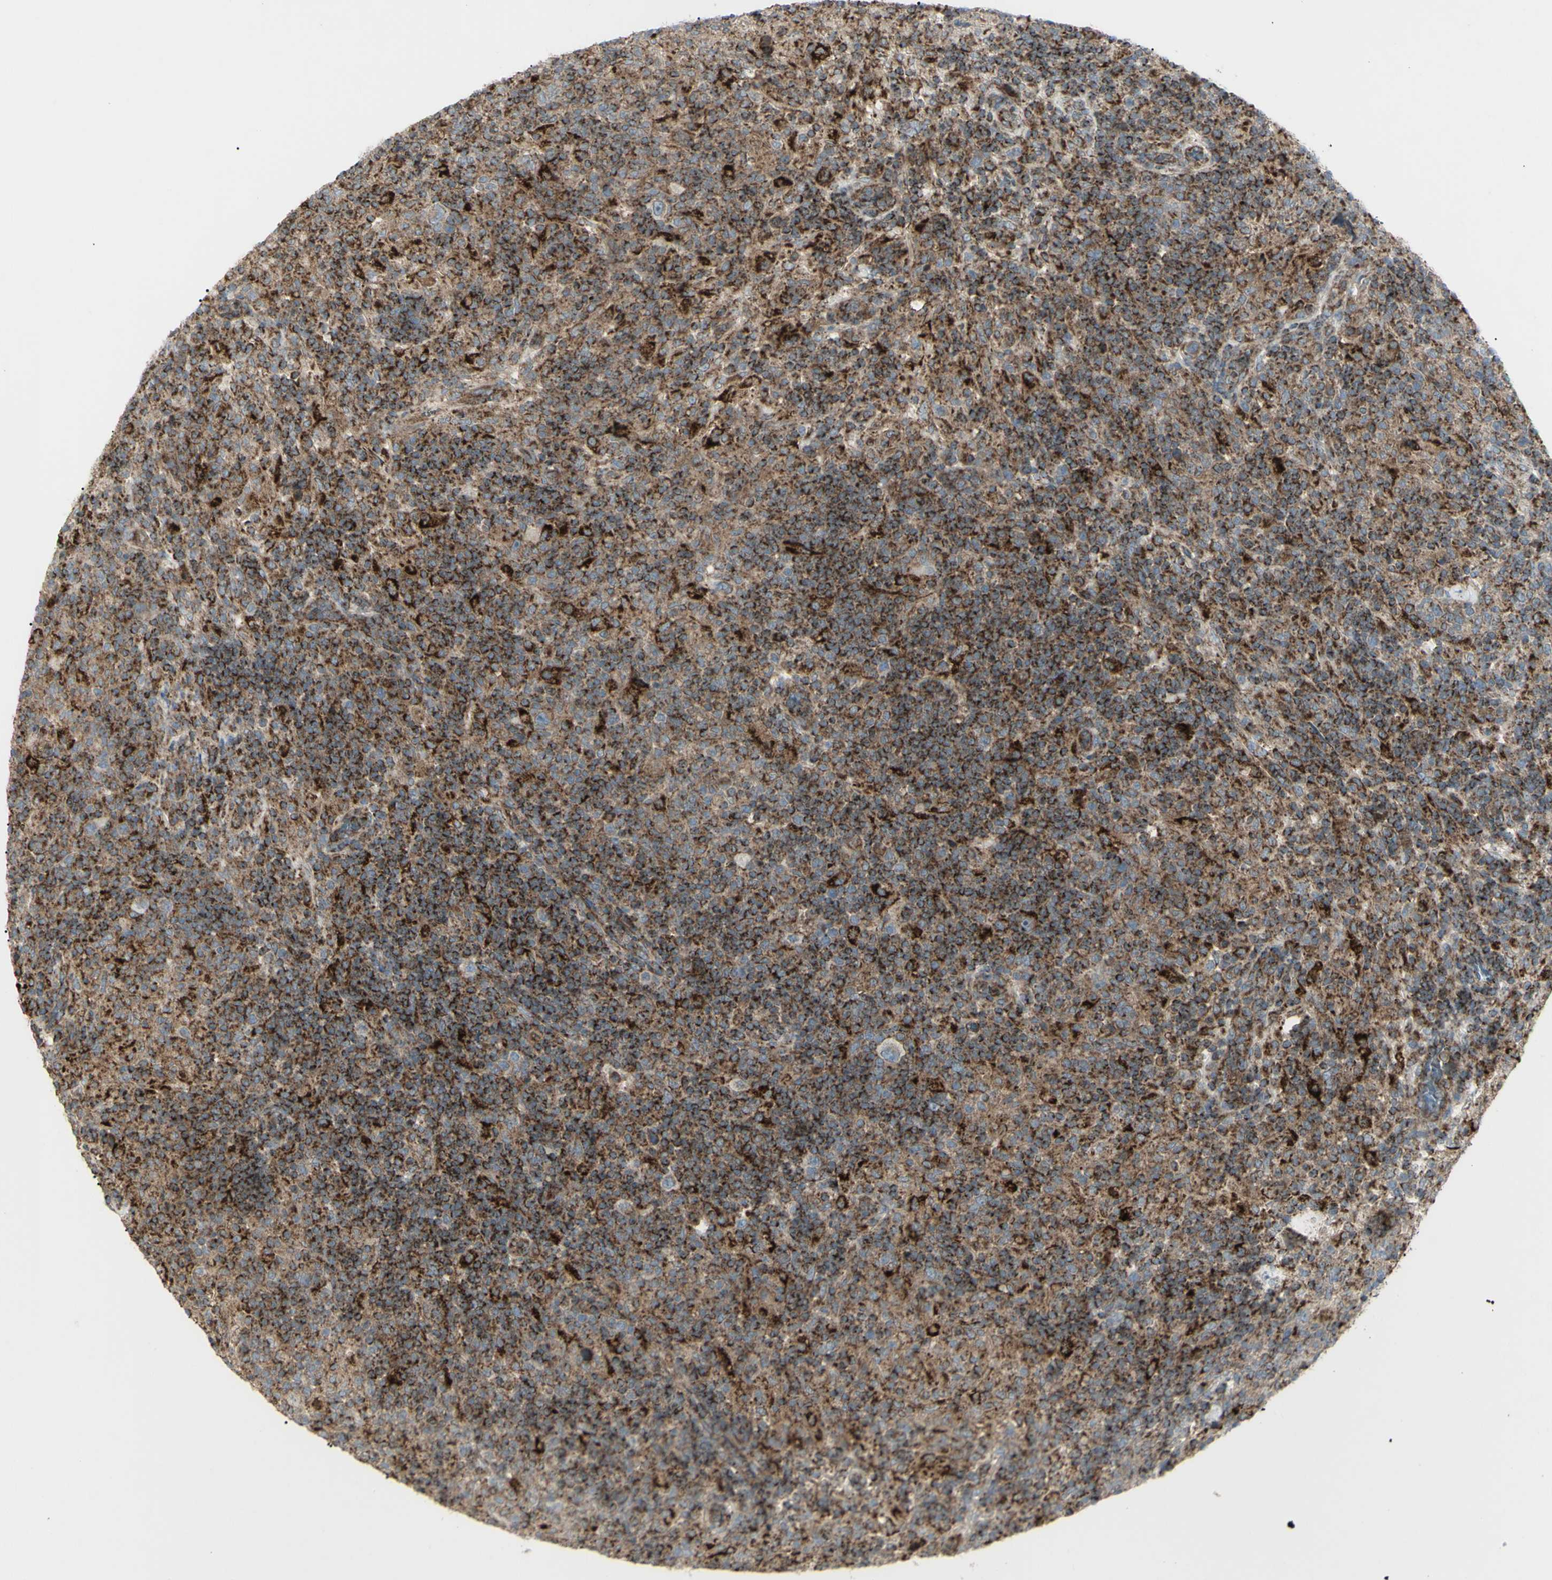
{"staining": {"intensity": "weak", "quantity": ">75%", "location": "cytoplasmic/membranous"}, "tissue": "lymphoma", "cell_type": "Tumor cells", "image_type": "cancer", "snomed": [{"axis": "morphology", "description": "Hodgkin's disease, NOS"}, {"axis": "topography", "description": "Lymph node"}], "caption": "Protein expression analysis of lymphoma demonstrates weak cytoplasmic/membranous positivity in about >75% of tumor cells.", "gene": "CYB5R1", "patient": {"sex": "male", "age": 70}}